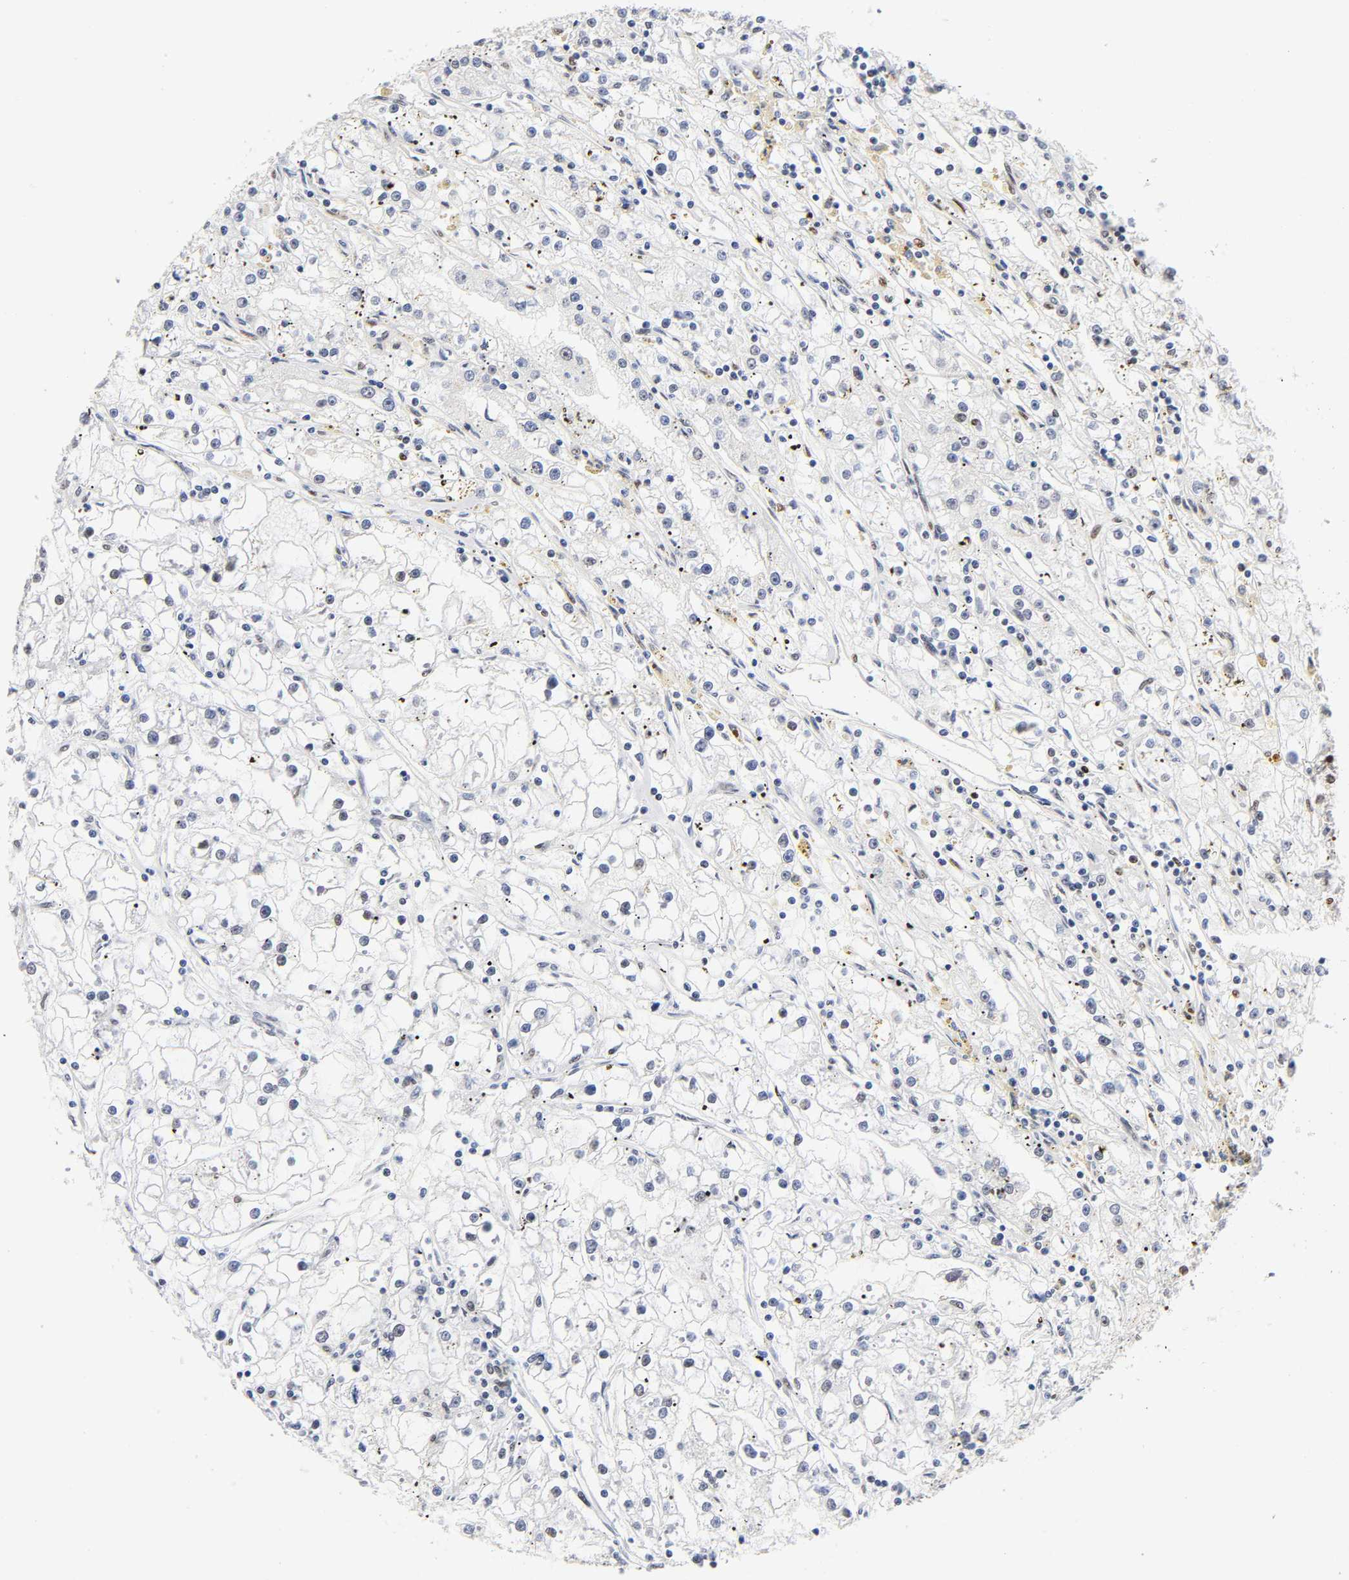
{"staining": {"intensity": "negative", "quantity": "none", "location": "none"}, "tissue": "renal cancer", "cell_type": "Tumor cells", "image_type": "cancer", "snomed": [{"axis": "morphology", "description": "Adenocarcinoma, NOS"}, {"axis": "topography", "description": "Kidney"}], "caption": "Immunohistochemistry of human renal cancer (adenocarcinoma) shows no expression in tumor cells. (DAB (3,3'-diaminobenzidine) IHC visualized using brightfield microscopy, high magnification).", "gene": "NR3C1", "patient": {"sex": "male", "age": 56}}